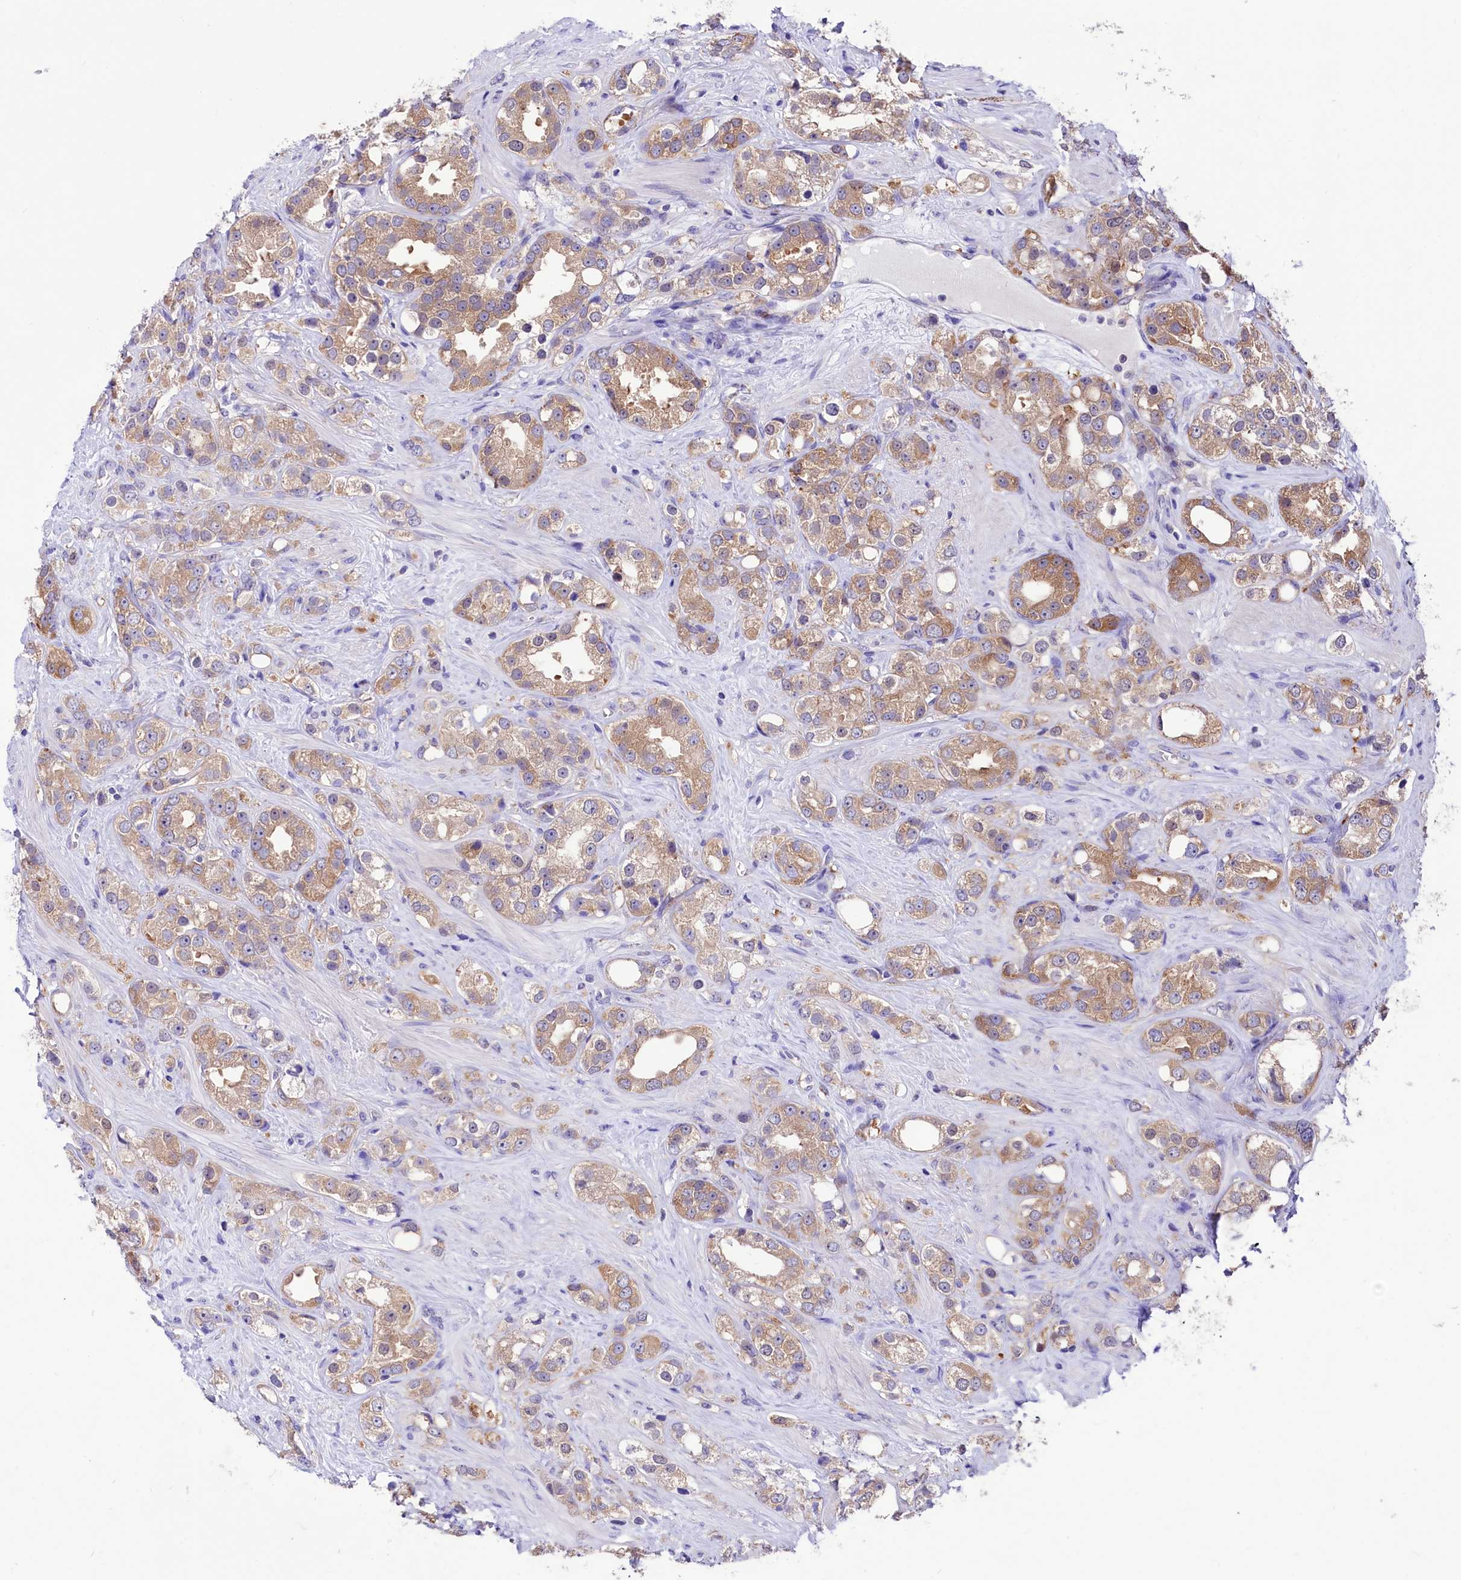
{"staining": {"intensity": "moderate", "quantity": "25%-75%", "location": "cytoplasmic/membranous"}, "tissue": "prostate cancer", "cell_type": "Tumor cells", "image_type": "cancer", "snomed": [{"axis": "morphology", "description": "Adenocarcinoma, NOS"}, {"axis": "topography", "description": "Prostate"}], "caption": "Prostate cancer (adenocarcinoma) stained with a protein marker reveals moderate staining in tumor cells.", "gene": "ABHD5", "patient": {"sex": "male", "age": 79}}